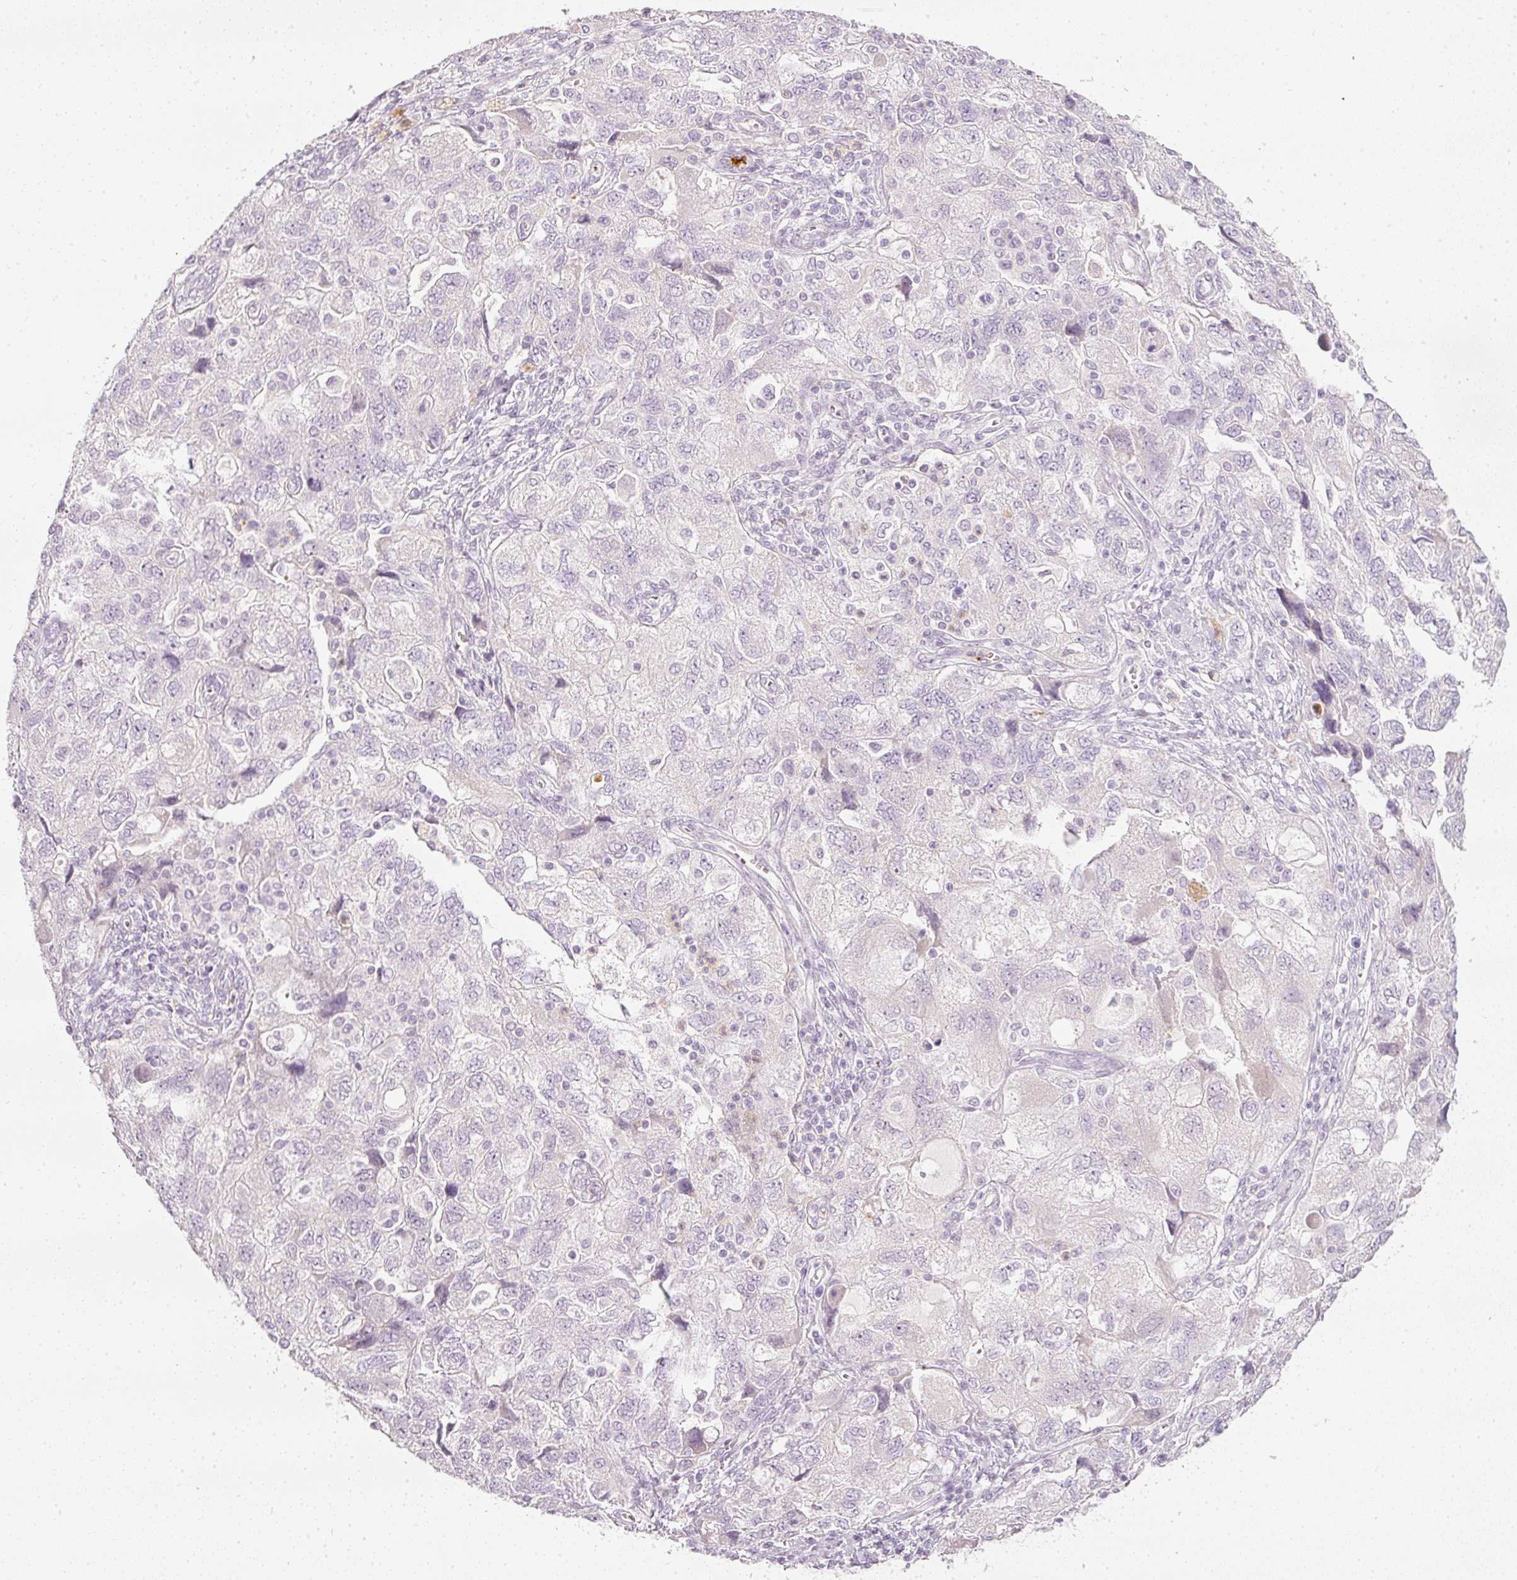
{"staining": {"intensity": "negative", "quantity": "none", "location": "none"}, "tissue": "ovarian cancer", "cell_type": "Tumor cells", "image_type": "cancer", "snomed": [{"axis": "morphology", "description": "Carcinoma, NOS"}, {"axis": "morphology", "description": "Cystadenocarcinoma, serous, NOS"}, {"axis": "topography", "description": "Ovary"}], "caption": "IHC histopathology image of ovarian cancer (carcinoma) stained for a protein (brown), which exhibits no staining in tumor cells.", "gene": "LECT2", "patient": {"sex": "female", "age": 69}}